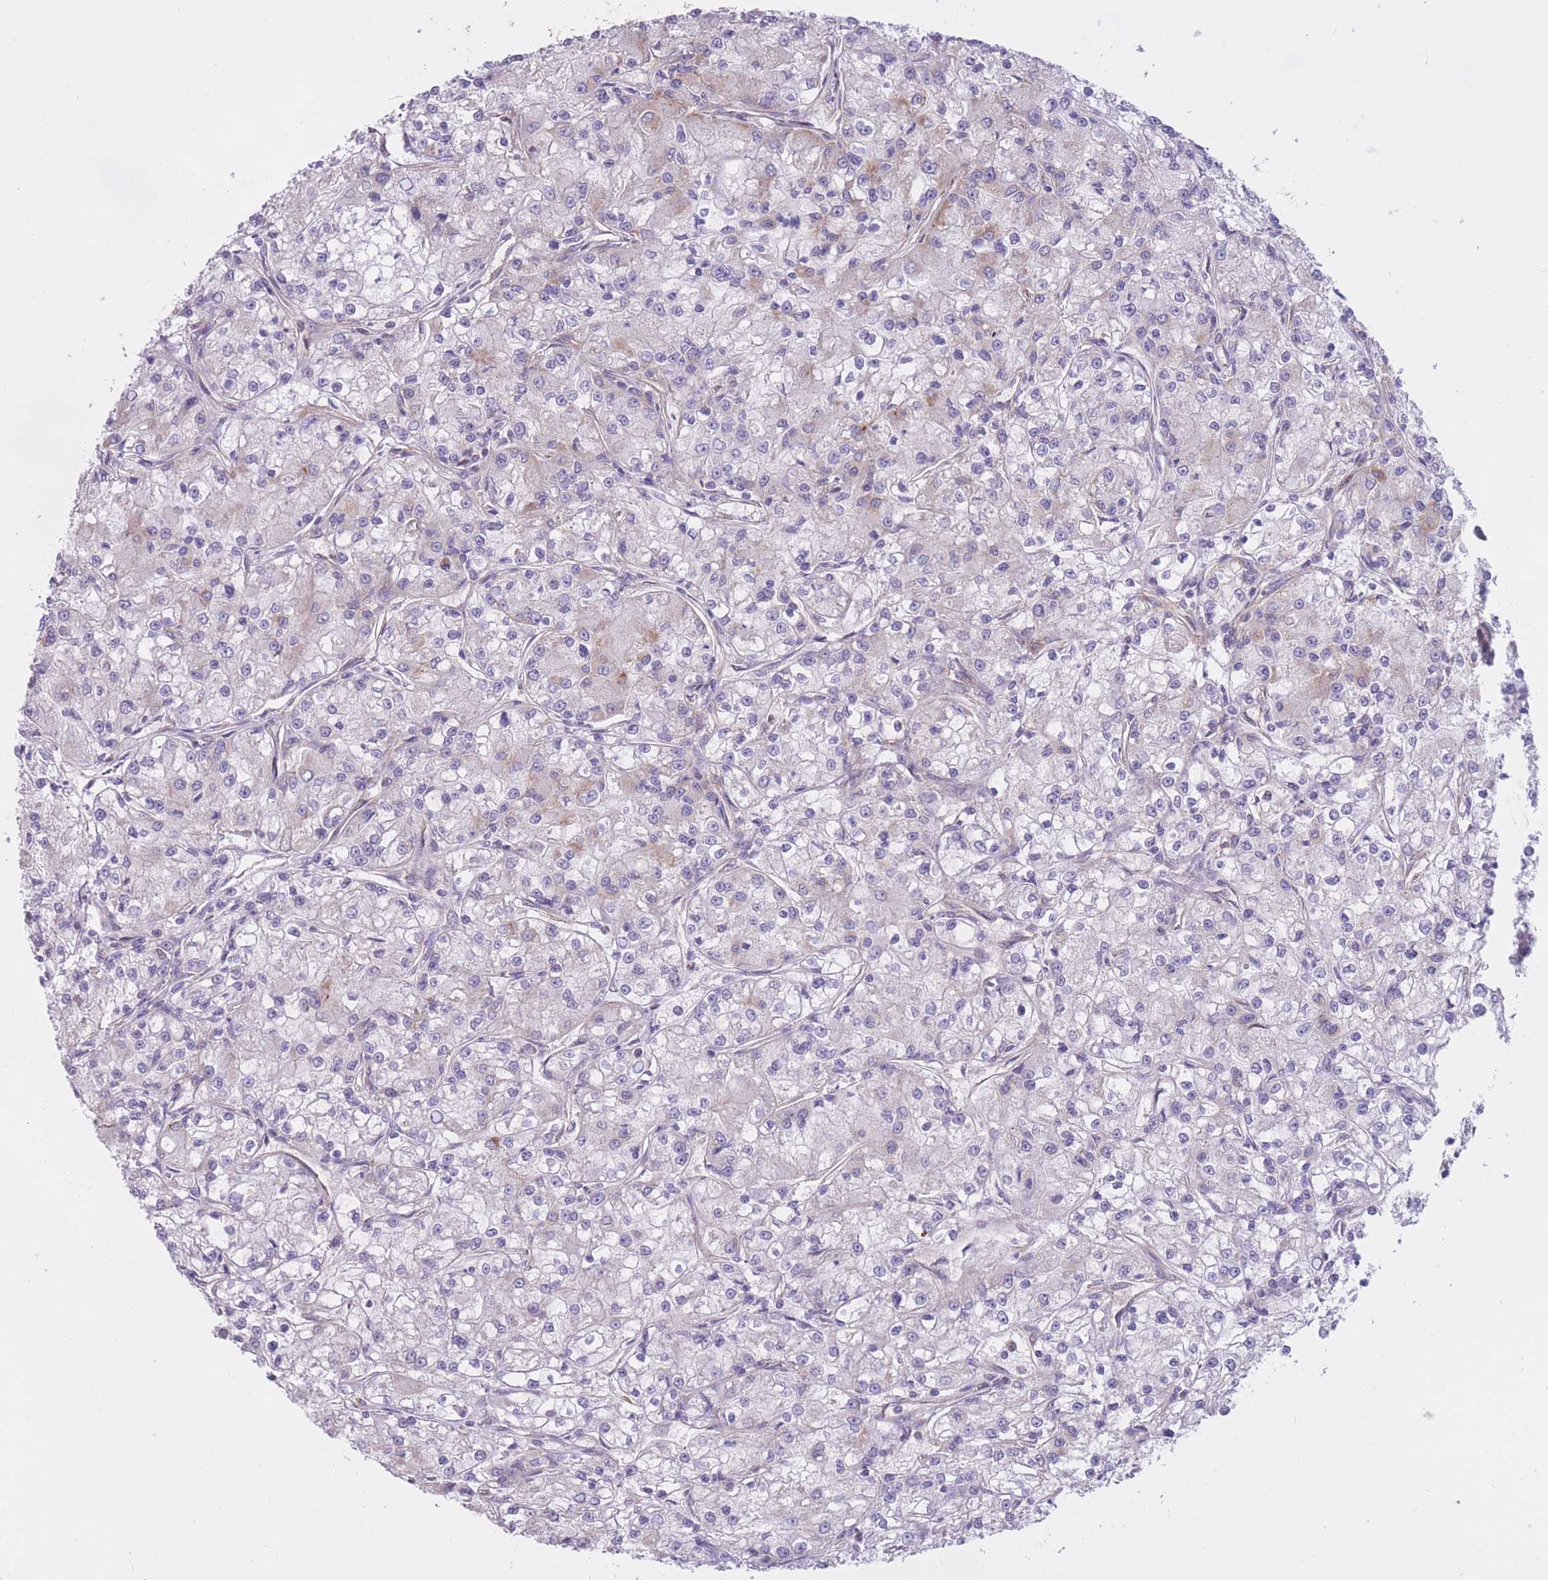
{"staining": {"intensity": "negative", "quantity": "none", "location": "none"}, "tissue": "renal cancer", "cell_type": "Tumor cells", "image_type": "cancer", "snomed": [{"axis": "morphology", "description": "Adenocarcinoma, NOS"}, {"axis": "topography", "description": "Kidney"}], "caption": "High power microscopy image of an immunohistochemistry (IHC) micrograph of adenocarcinoma (renal), revealing no significant staining in tumor cells. (Stains: DAB (3,3'-diaminobenzidine) IHC with hematoxylin counter stain, Microscopy: brightfield microscopy at high magnification).", "gene": "SERPINB3", "patient": {"sex": "female", "age": 59}}